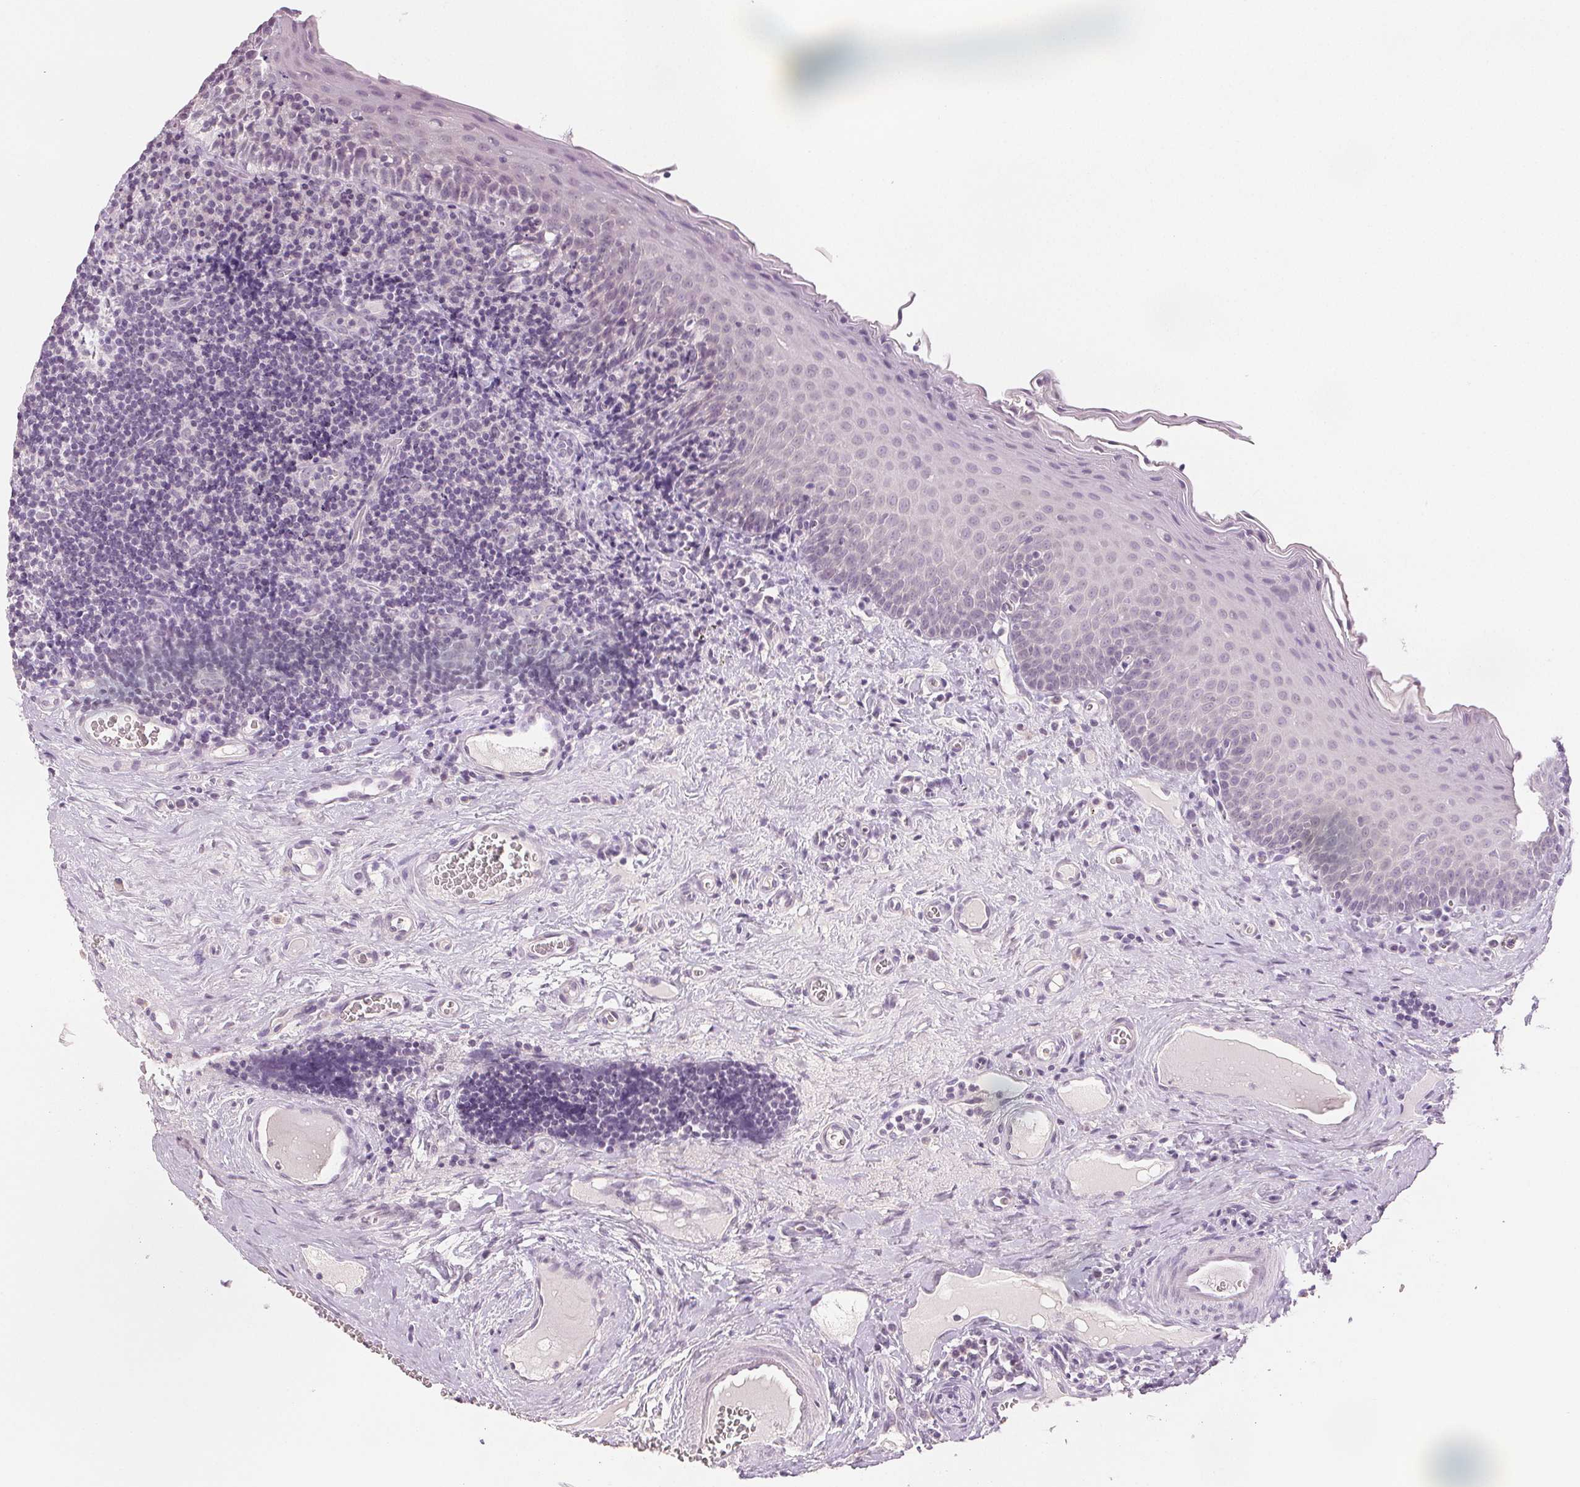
{"staining": {"intensity": "negative", "quantity": "none", "location": "none"}, "tissue": "tonsil", "cell_type": "Germinal center cells", "image_type": "normal", "snomed": [{"axis": "morphology", "description": "Normal tissue, NOS"}, {"axis": "morphology", "description": "Inflammation, NOS"}, {"axis": "topography", "description": "Tonsil"}], "caption": "Protein analysis of benign tonsil demonstrates no significant staining in germinal center cells.", "gene": "SCGN", "patient": {"sex": "female", "age": 31}}